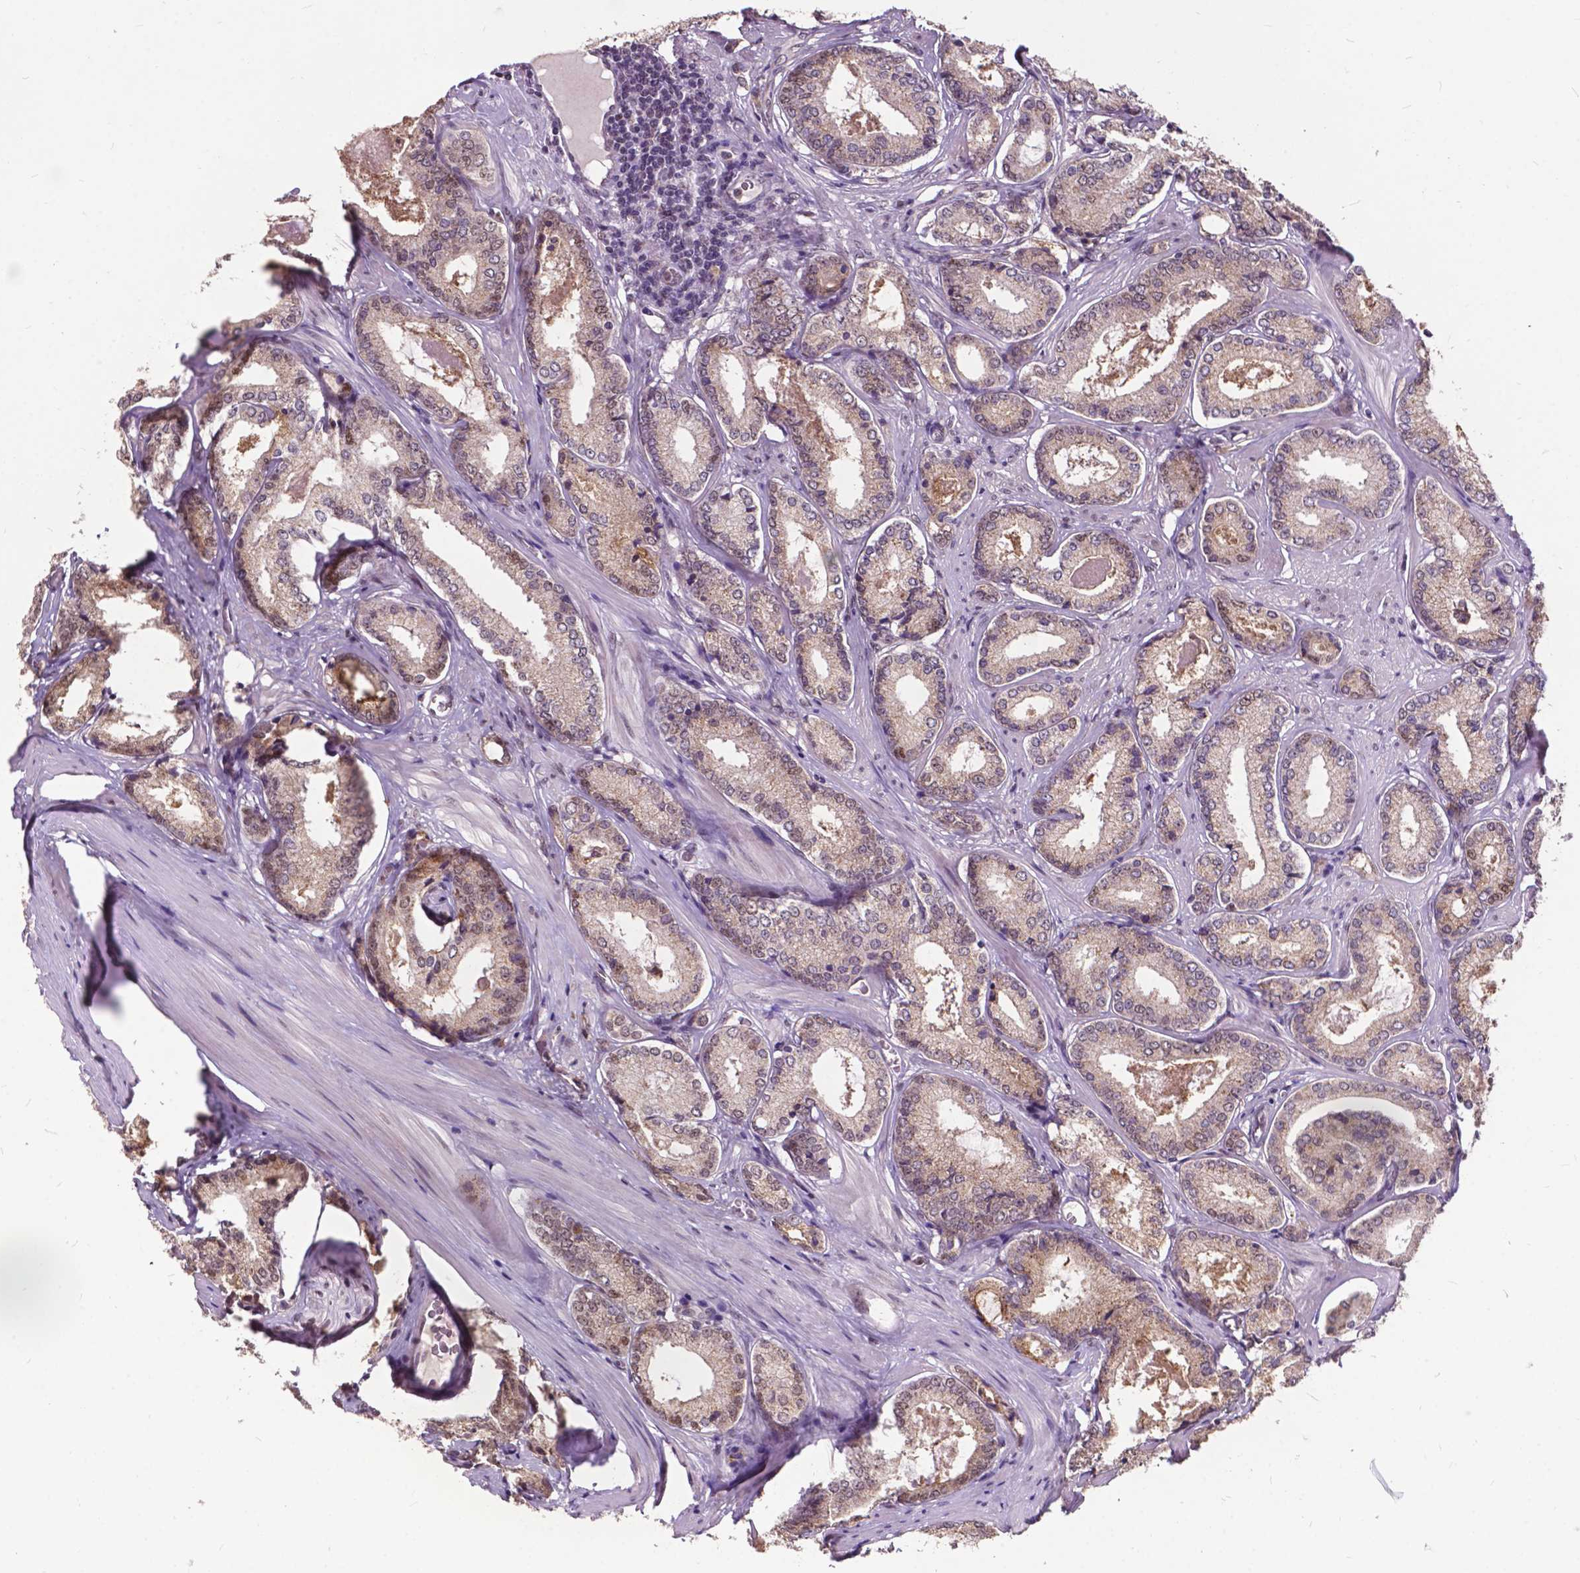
{"staining": {"intensity": "weak", "quantity": "25%-75%", "location": "cytoplasmic/membranous,nuclear"}, "tissue": "prostate cancer", "cell_type": "Tumor cells", "image_type": "cancer", "snomed": [{"axis": "morphology", "description": "Adenocarcinoma, Low grade"}, {"axis": "topography", "description": "Prostate"}], "caption": "The micrograph shows immunohistochemical staining of prostate cancer (adenocarcinoma (low-grade)). There is weak cytoplasmic/membranous and nuclear staining is present in about 25%-75% of tumor cells. (DAB (3,3'-diaminobenzidine) IHC, brown staining for protein, blue staining for nuclei).", "gene": "MSH2", "patient": {"sex": "male", "age": 56}}